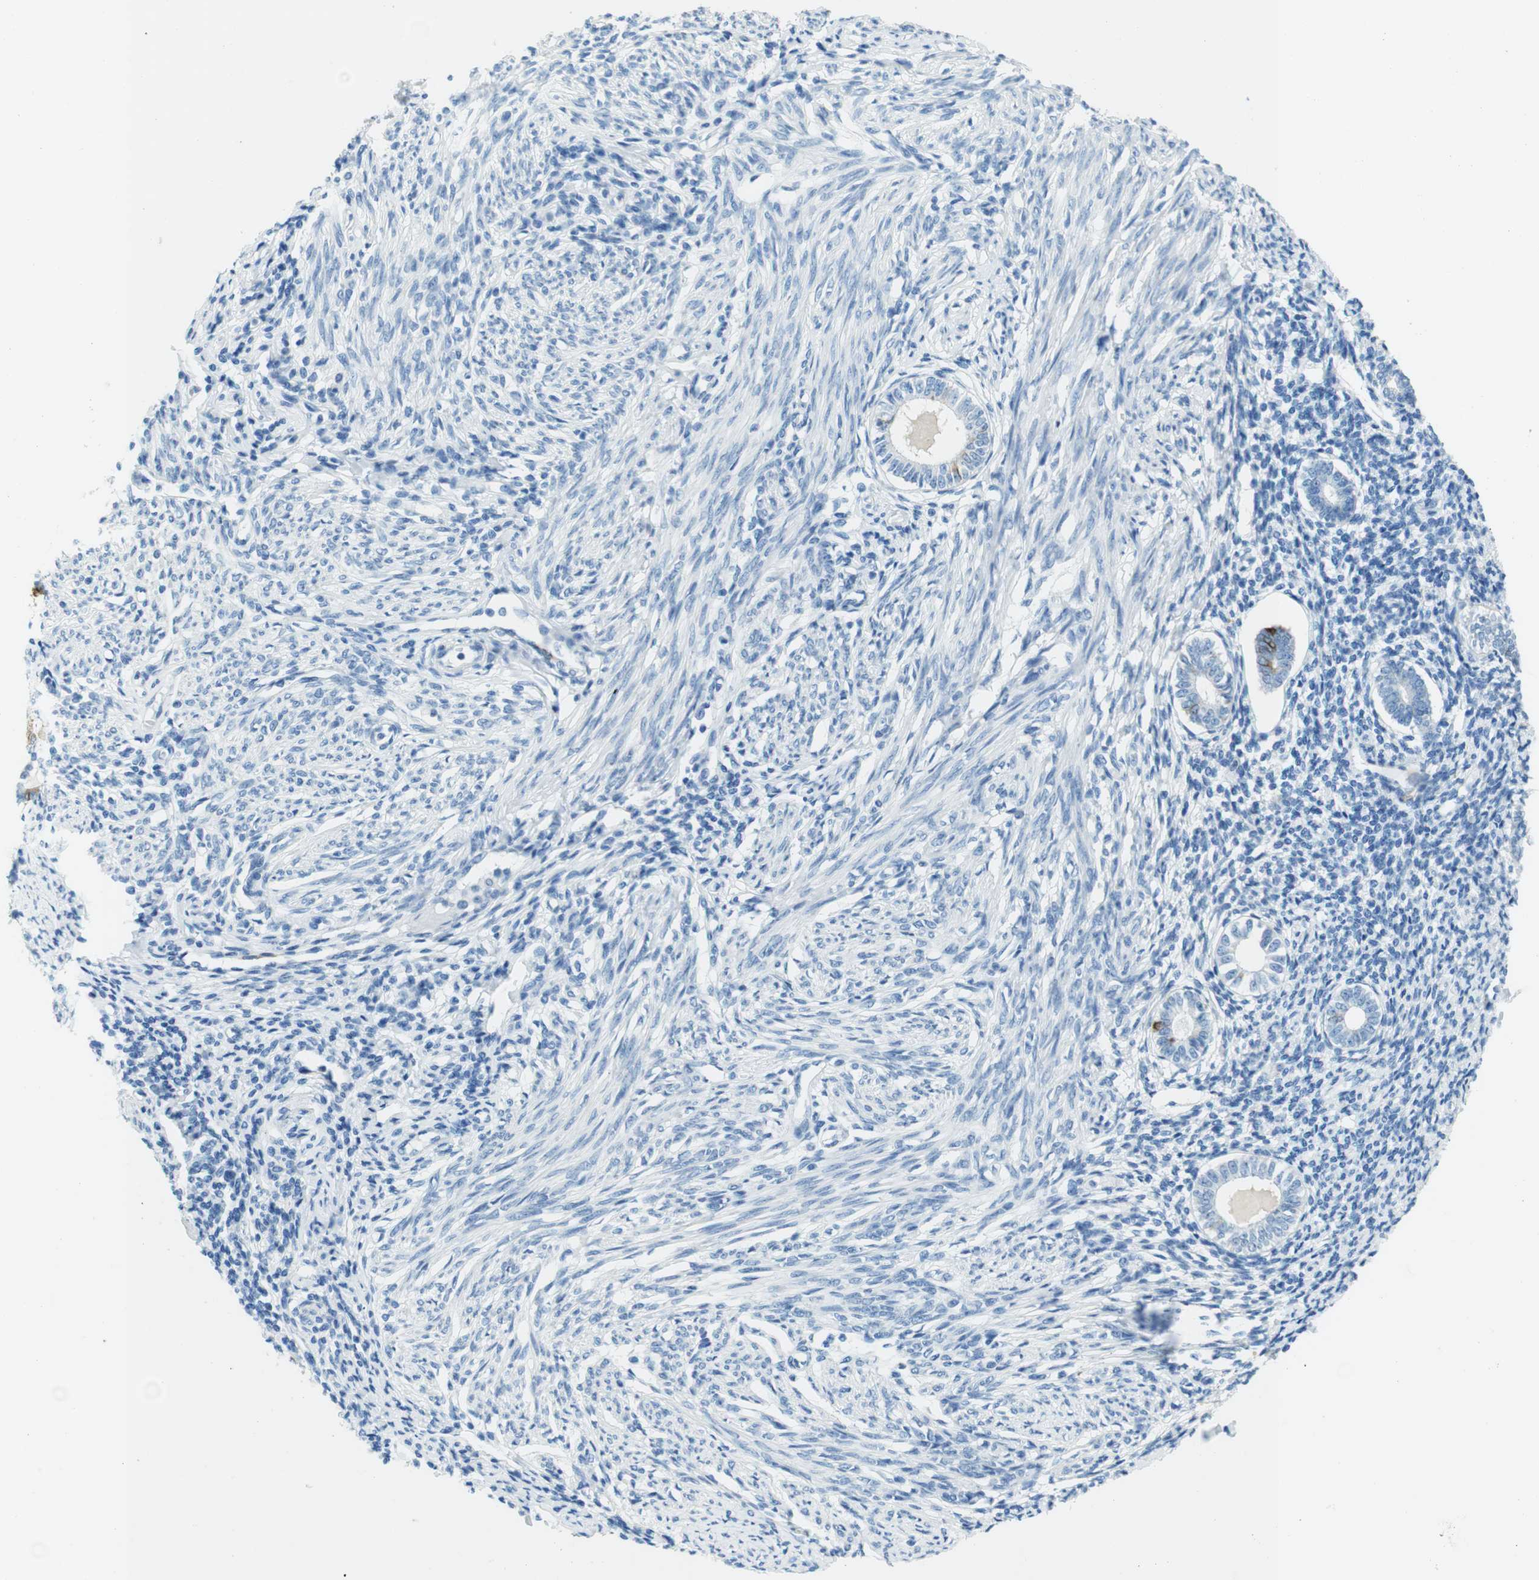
{"staining": {"intensity": "negative", "quantity": "none", "location": "none"}, "tissue": "endometrium", "cell_type": "Cells in endometrial stroma", "image_type": "normal", "snomed": [{"axis": "morphology", "description": "Normal tissue, NOS"}, {"axis": "topography", "description": "Endometrium"}], "caption": "Human endometrium stained for a protein using IHC exhibits no positivity in cells in endometrial stroma.", "gene": "CD320", "patient": {"sex": "female", "age": 71}}